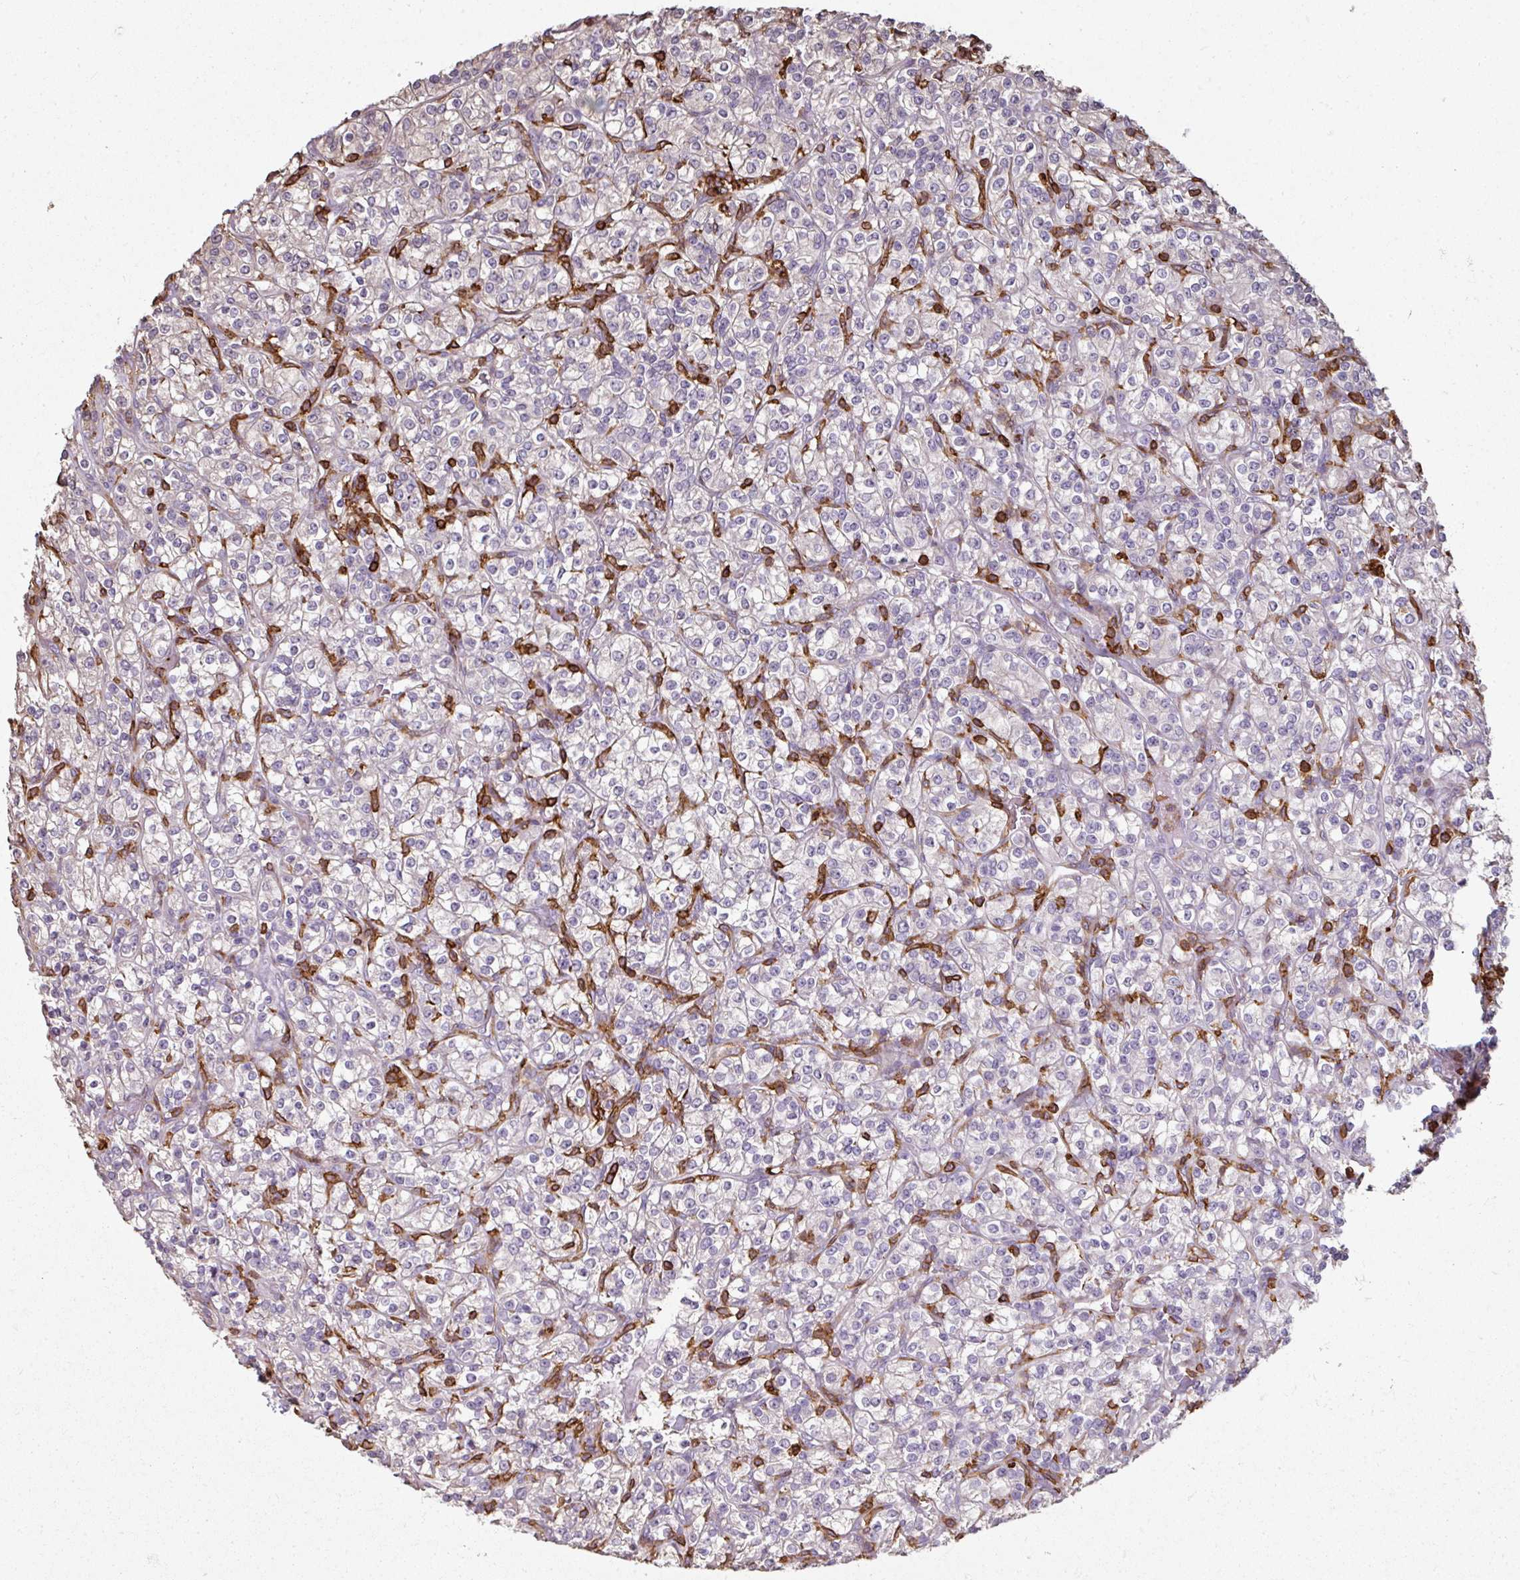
{"staining": {"intensity": "negative", "quantity": "none", "location": "none"}, "tissue": "renal cancer", "cell_type": "Tumor cells", "image_type": "cancer", "snomed": [{"axis": "morphology", "description": "Adenocarcinoma, NOS"}, {"axis": "topography", "description": "Kidney"}], "caption": "The IHC histopathology image has no significant expression in tumor cells of adenocarcinoma (renal) tissue.", "gene": "OLFML2B", "patient": {"sex": "male", "age": 77}}